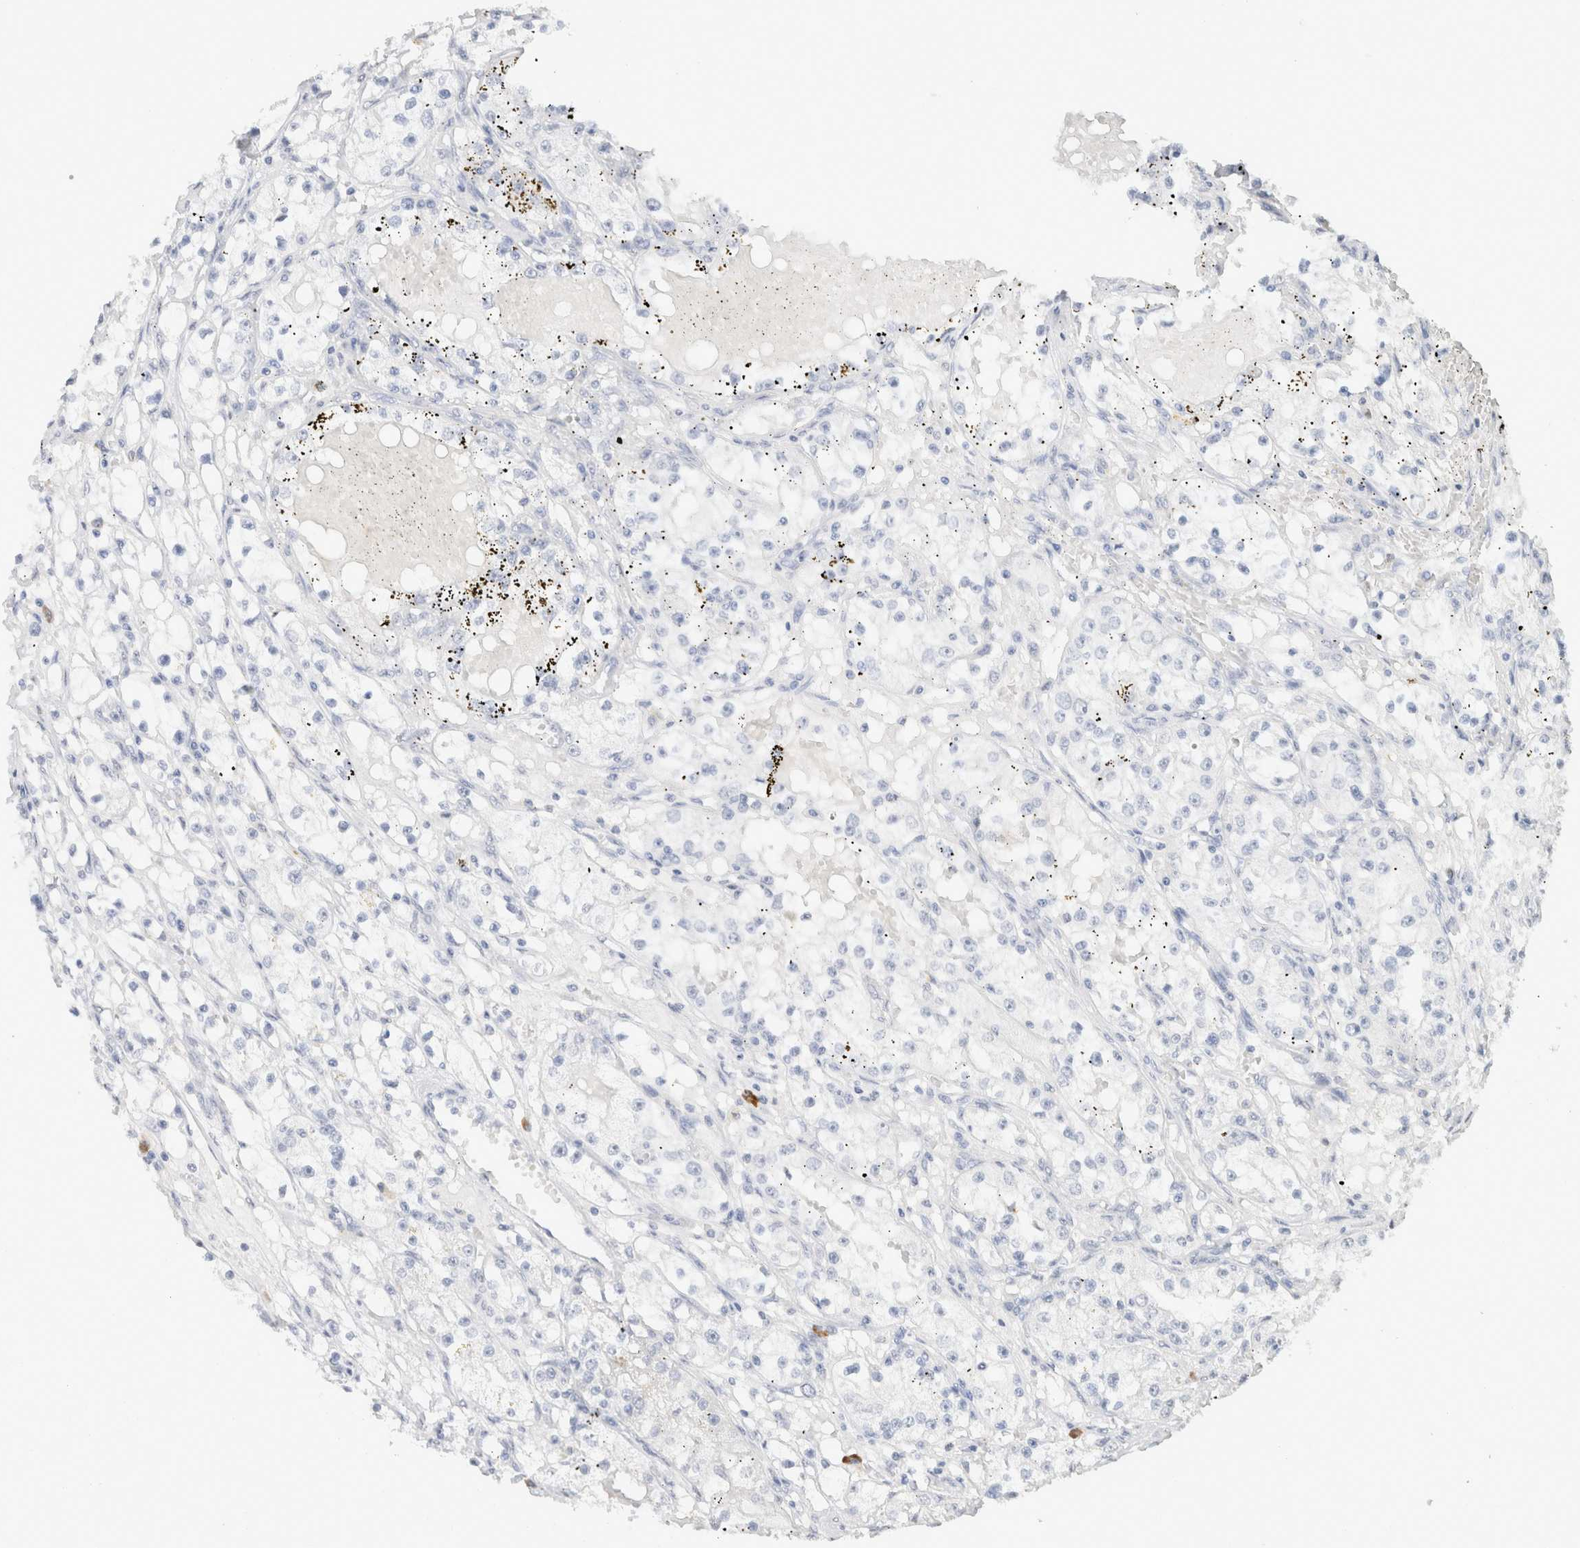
{"staining": {"intensity": "negative", "quantity": "none", "location": "none"}, "tissue": "renal cancer", "cell_type": "Tumor cells", "image_type": "cancer", "snomed": [{"axis": "morphology", "description": "Adenocarcinoma, NOS"}, {"axis": "topography", "description": "Kidney"}], "caption": "This is a histopathology image of immunohistochemistry (IHC) staining of renal cancer, which shows no positivity in tumor cells.", "gene": "CD80", "patient": {"sex": "male", "age": 56}}